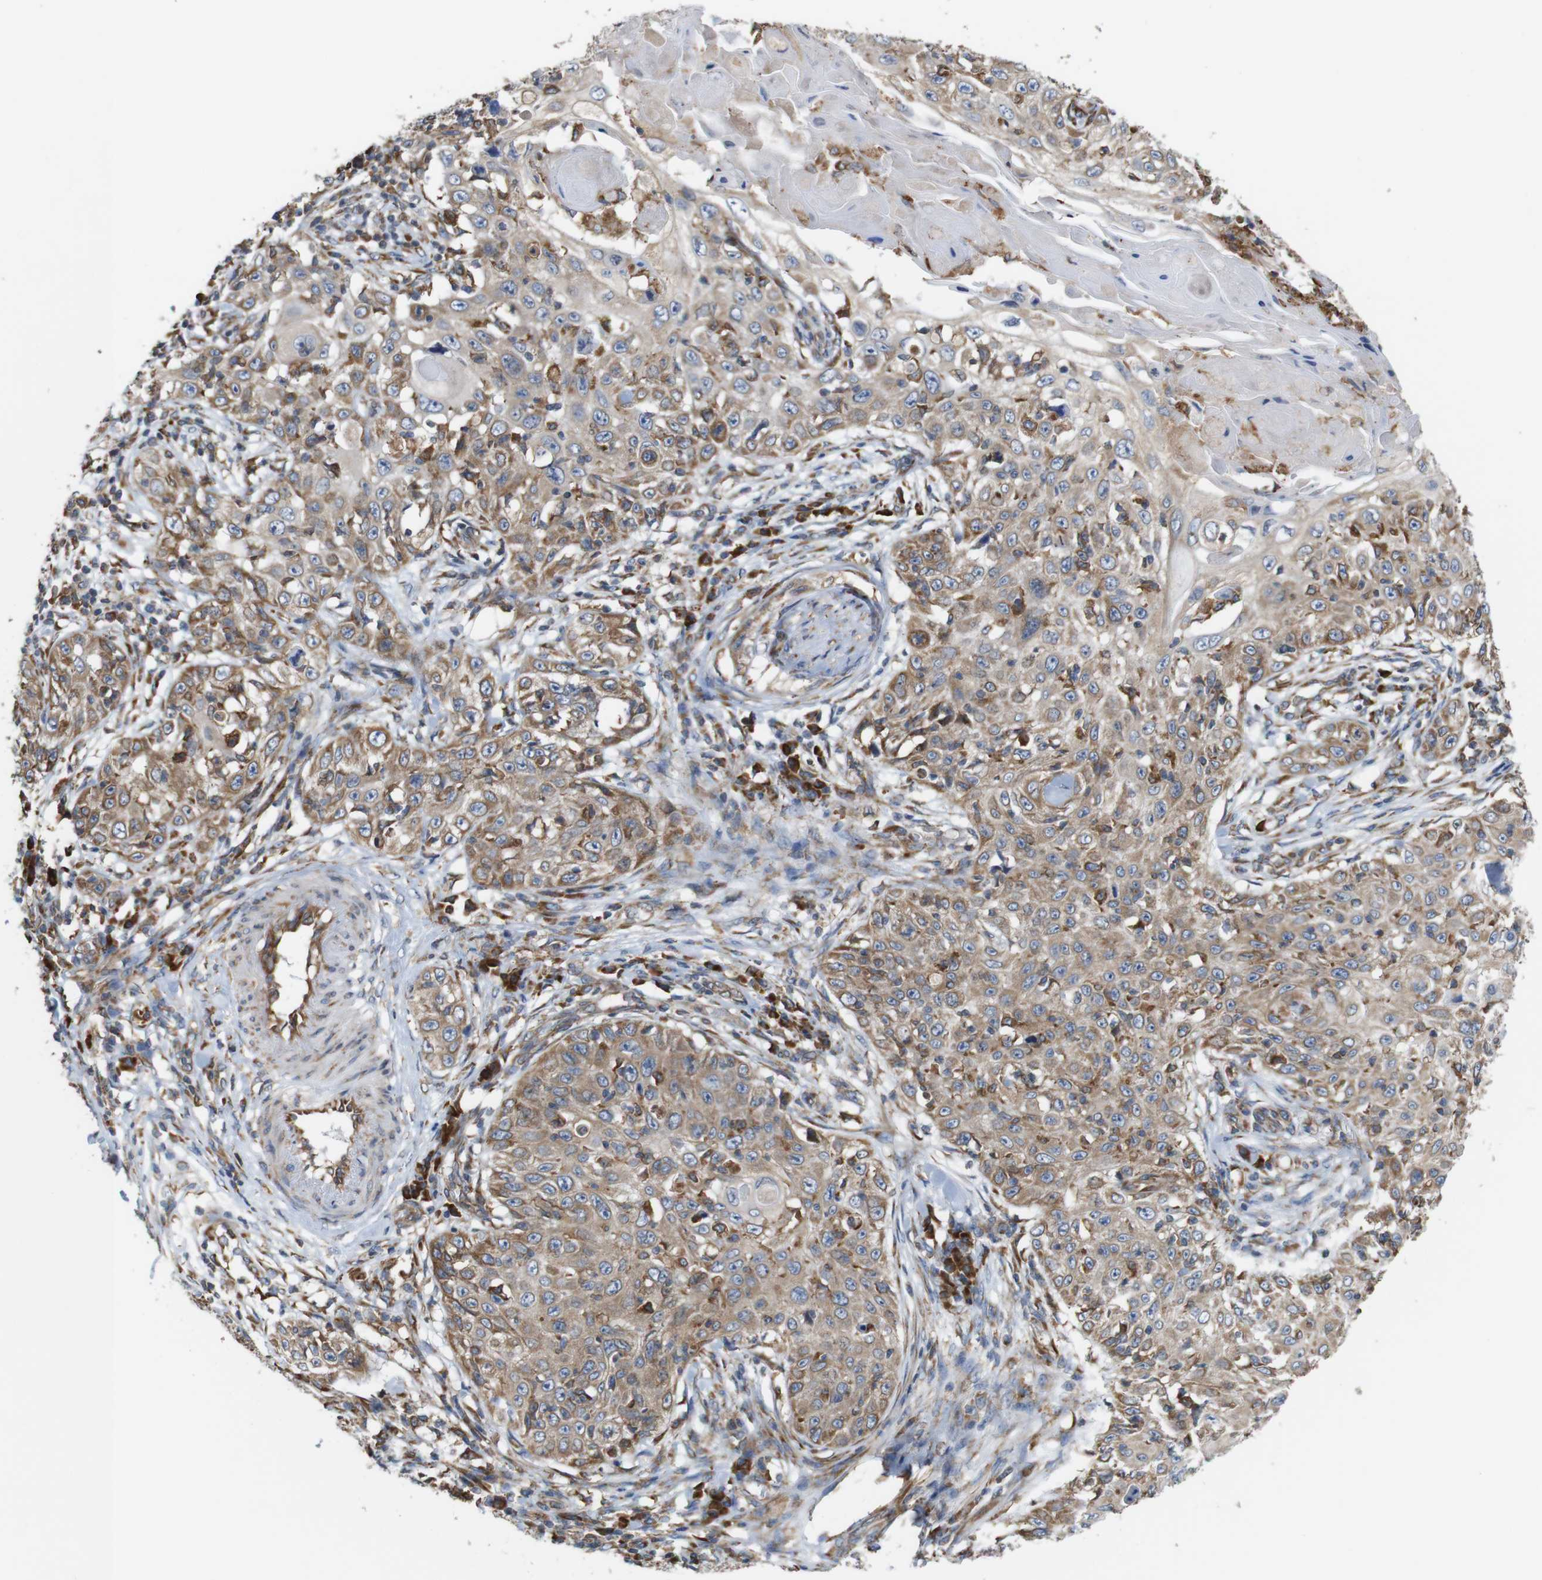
{"staining": {"intensity": "moderate", "quantity": ">75%", "location": "cytoplasmic/membranous"}, "tissue": "skin cancer", "cell_type": "Tumor cells", "image_type": "cancer", "snomed": [{"axis": "morphology", "description": "Squamous cell carcinoma, NOS"}, {"axis": "topography", "description": "Skin"}], "caption": "A high-resolution micrograph shows immunohistochemistry (IHC) staining of squamous cell carcinoma (skin), which exhibits moderate cytoplasmic/membranous expression in about >75% of tumor cells.", "gene": "UGGT1", "patient": {"sex": "male", "age": 86}}